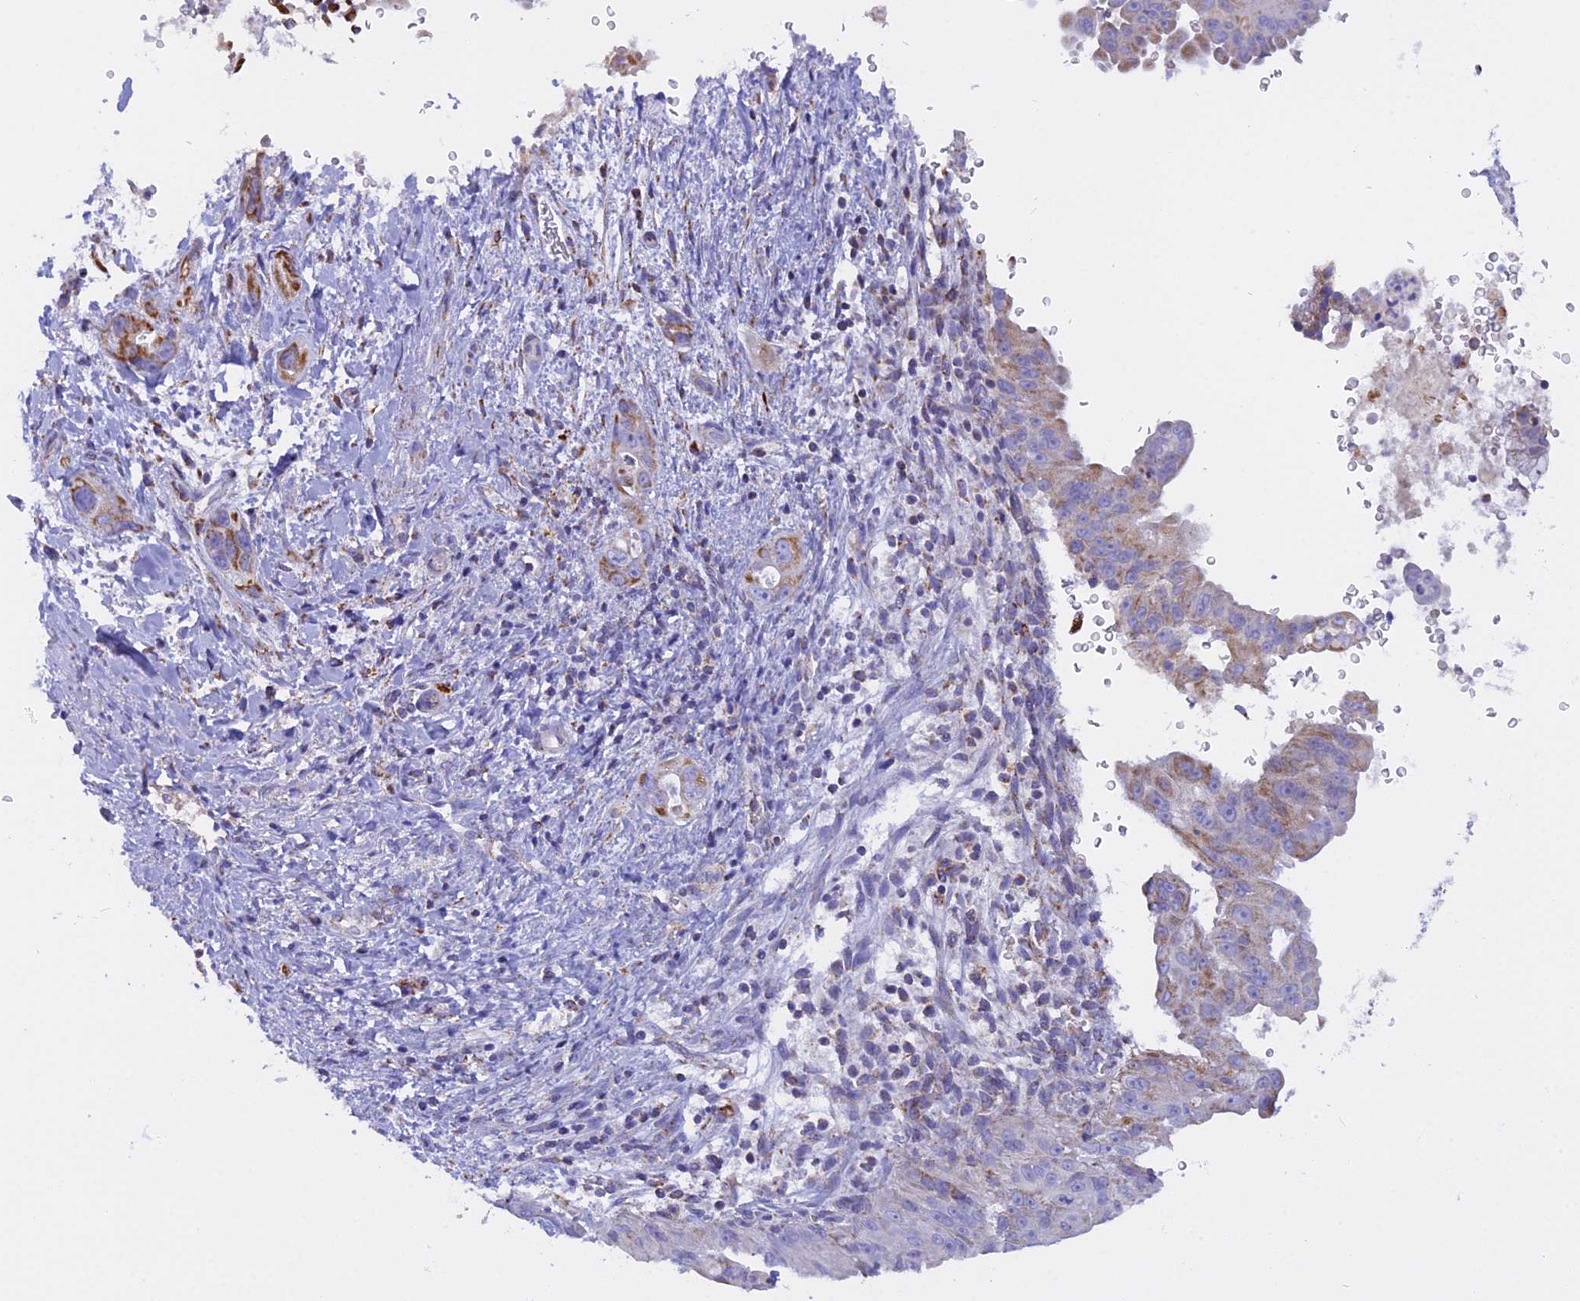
{"staining": {"intensity": "moderate", "quantity": "<25%", "location": "cytoplasmic/membranous"}, "tissue": "pancreatic cancer", "cell_type": "Tumor cells", "image_type": "cancer", "snomed": [{"axis": "morphology", "description": "Adenocarcinoma, NOS"}, {"axis": "topography", "description": "Pancreas"}], "caption": "Pancreatic cancer tissue exhibits moderate cytoplasmic/membranous expression in approximately <25% of tumor cells, visualized by immunohistochemistry.", "gene": "KCNG1", "patient": {"sex": "female", "age": 78}}